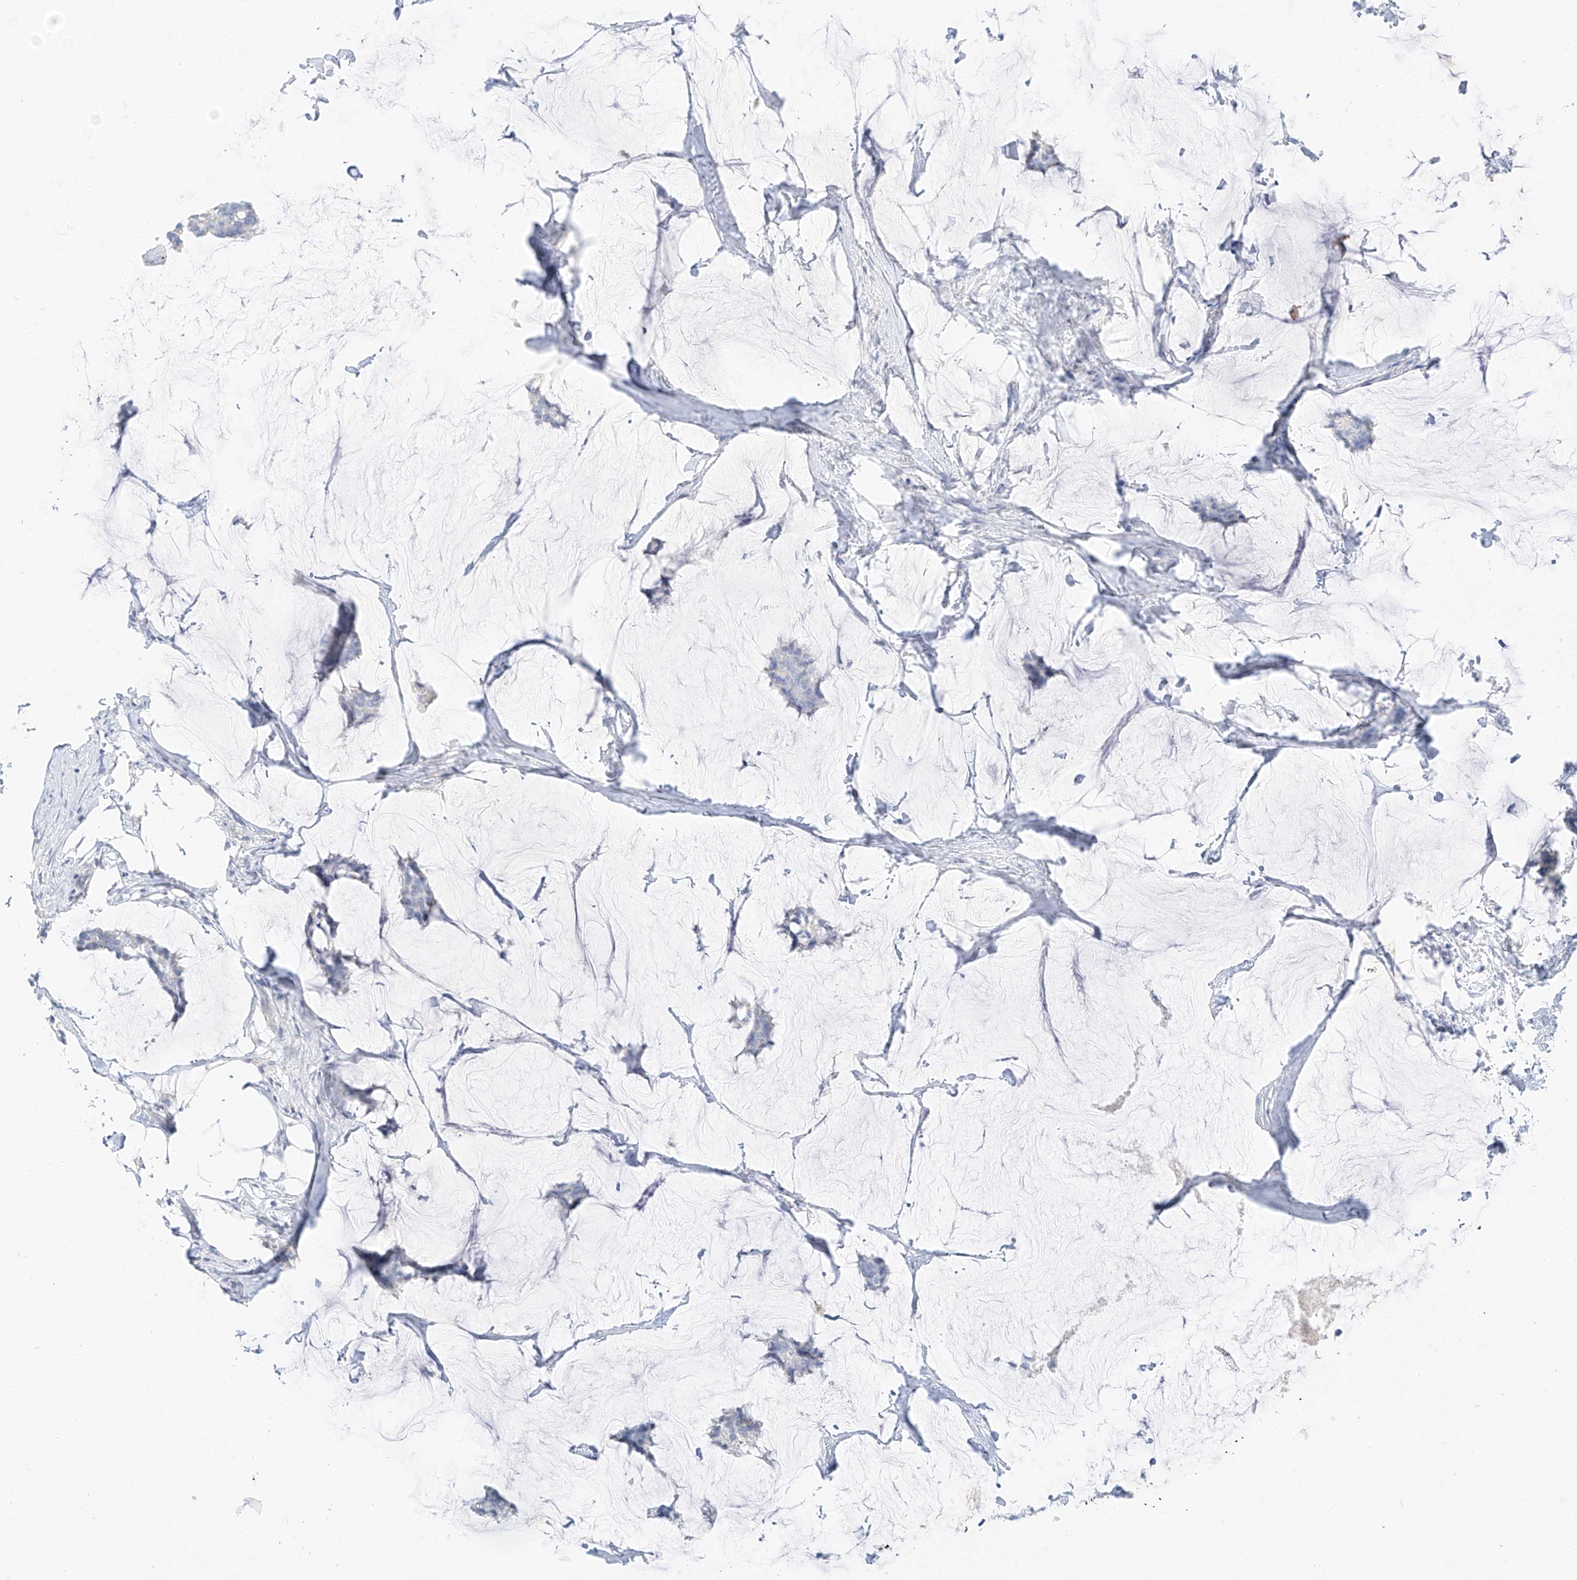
{"staining": {"intensity": "negative", "quantity": "none", "location": "none"}, "tissue": "breast cancer", "cell_type": "Tumor cells", "image_type": "cancer", "snomed": [{"axis": "morphology", "description": "Duct carcinoma"}, {"axis": "topography", "description": "Breast"}], "caption": "High power microscopy histopathology image of an immunohistochemistry (IHC) histopathology image of breast cancer (infiltrating ductal carcinoma), revealing no significant staining in tumor cells.", "gene": "PGC", "patient": {"sex": "female", "age": 93}}